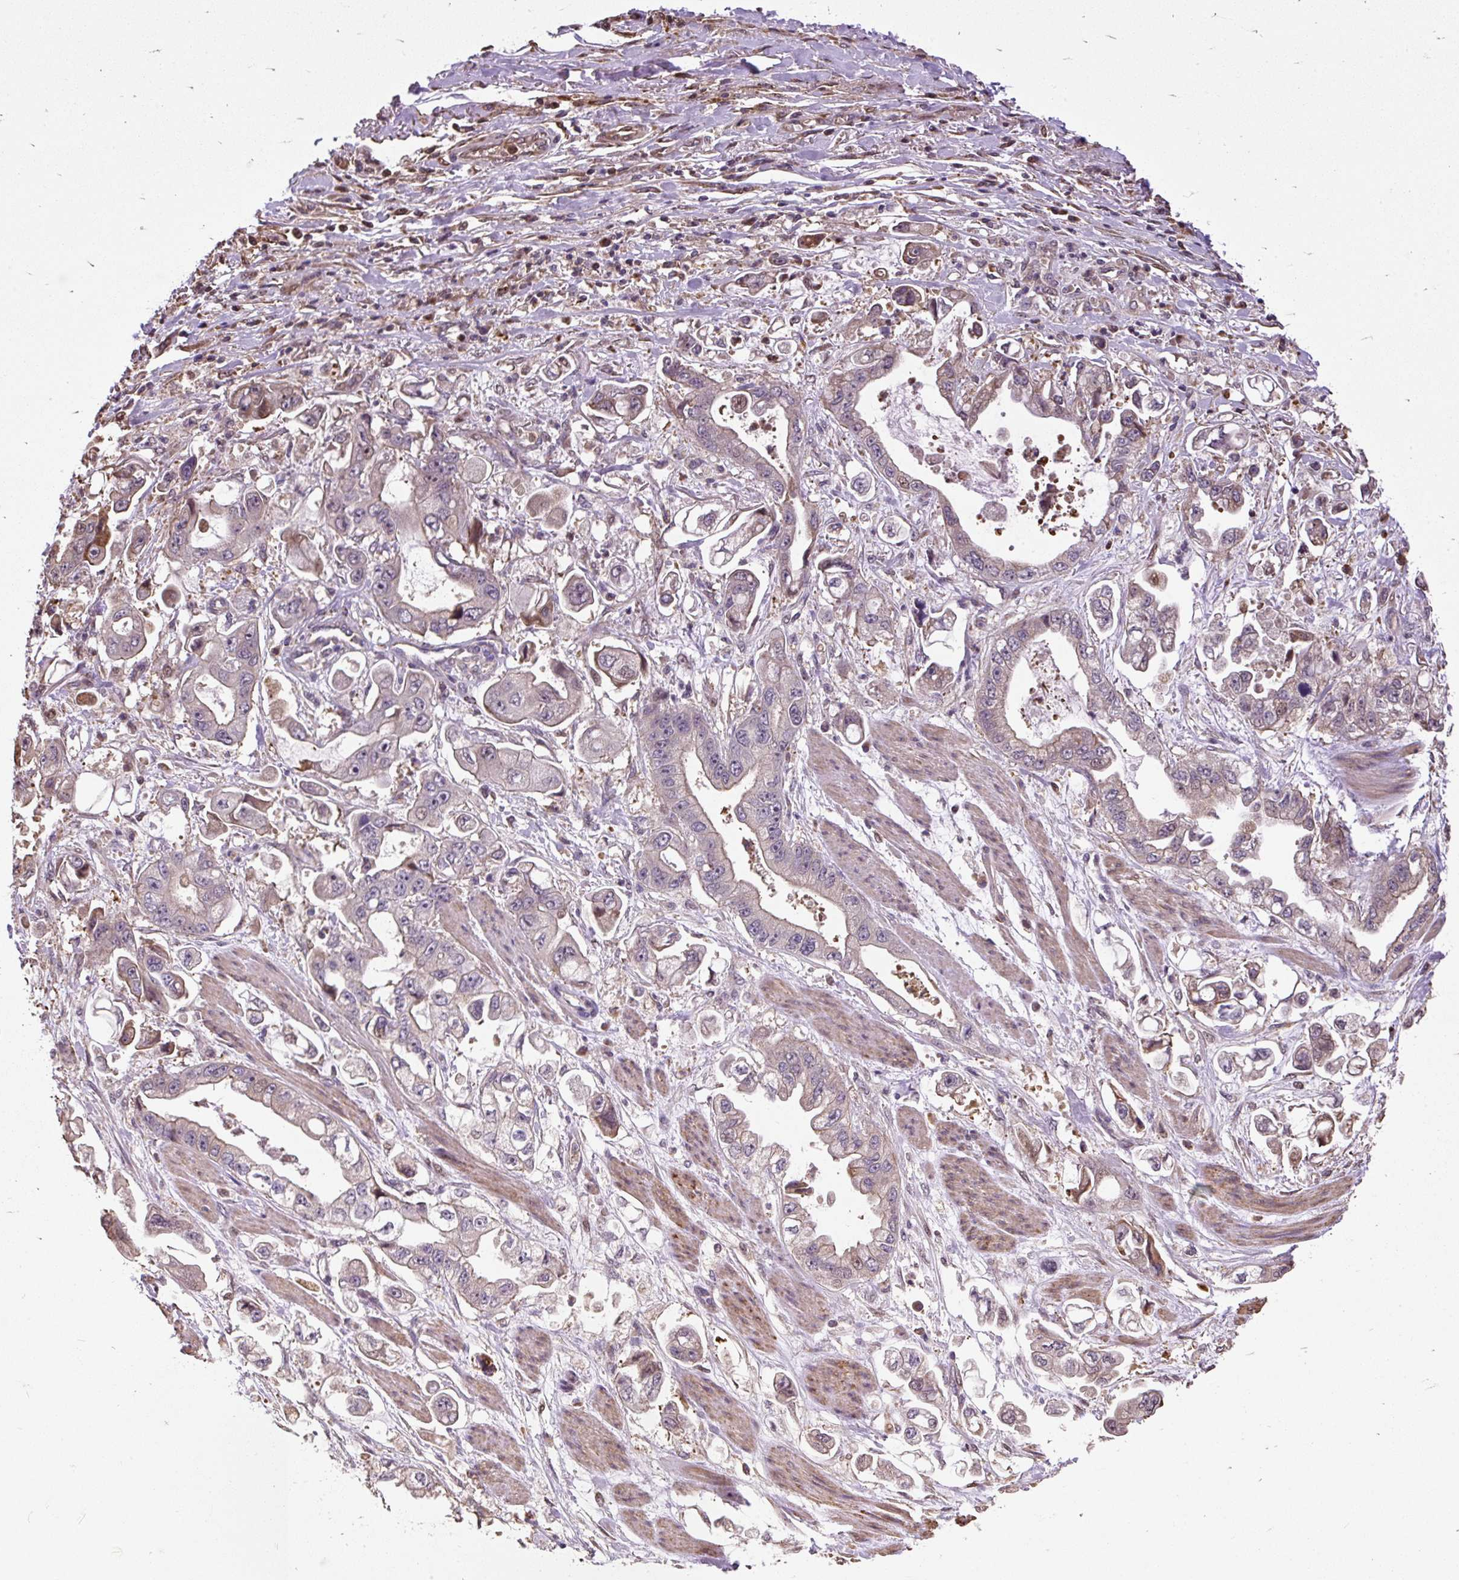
{"staining": {"intensity": "weak", "quantity": "<25%", "location": "cytoplasmic/membranous"}, "tissue": "stomach cancer", "cell_type": "Tumor cells", "image_type": "cancer", "snomed": [{"axis": "morphology", "description": "Adenocarcinoma, NOS"}, {"axis": "topography", "description": "Stomach"}], "caption": "The image displays no significant positivity in tumor cells of stomach adenocarcinoma.", "gene": "PUS7L", "patient": {"sex": "male", "age": 62}}